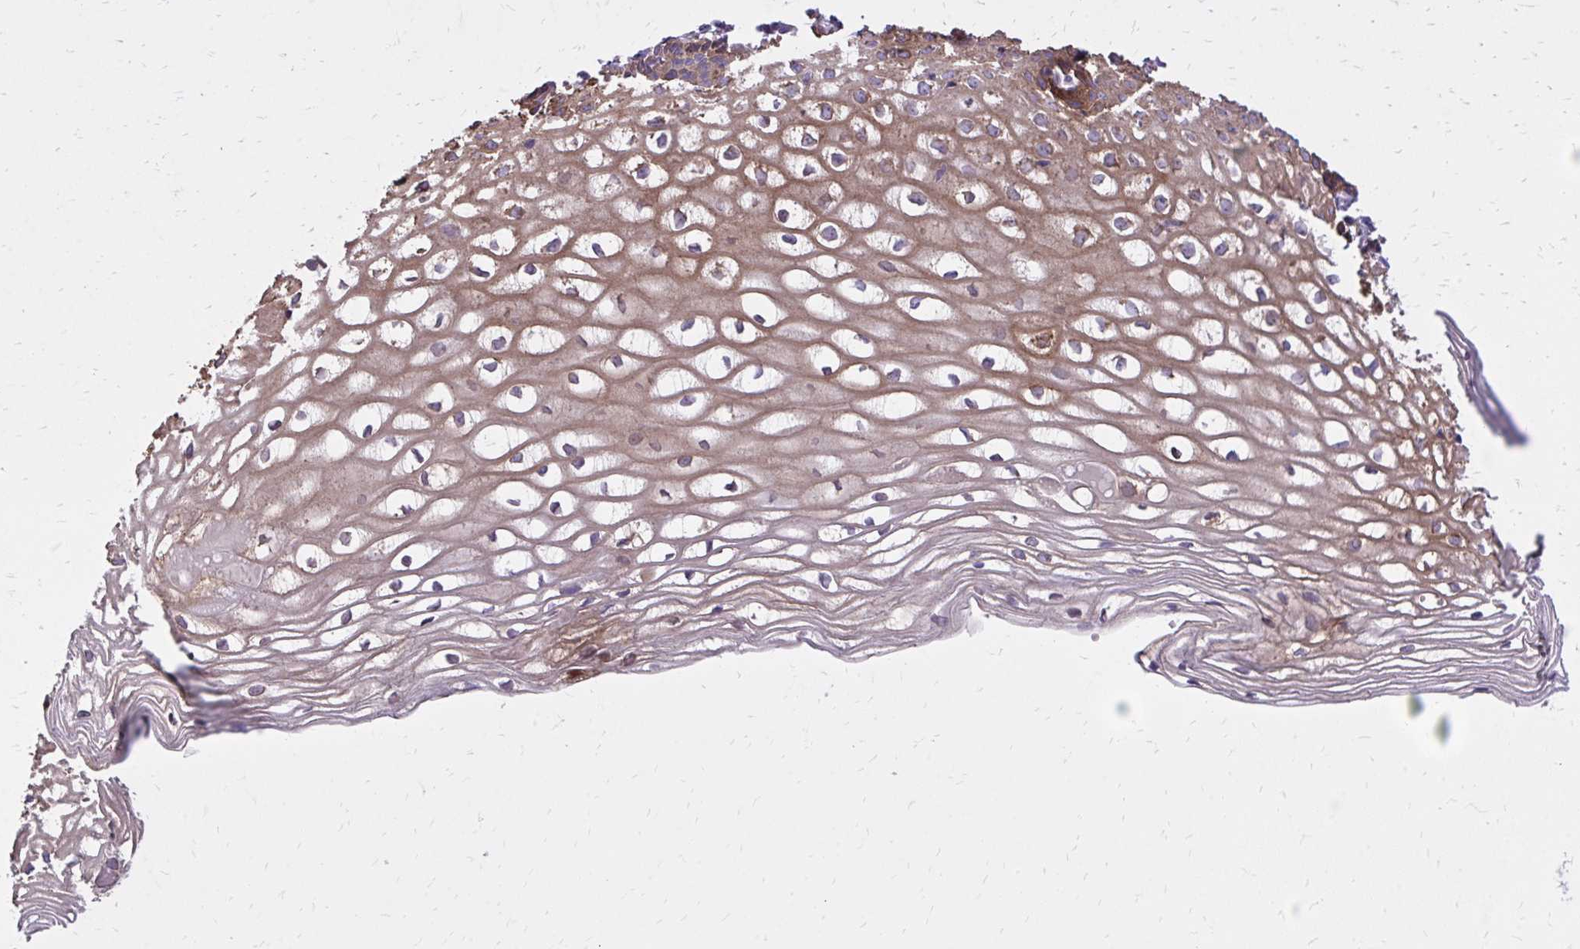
{"staining": {"intensity": "strong", "quantity": "25%-75%", "location": "cytoplasmic/membranous"}, "tissue": "cervix", "cell_type": "Glandular cells", "image_type": "normal", "snomed": [{"axis": "morphology", "description": "Normal tissue, NOS"}, {"axis": "topography", "description": "Cervix"}], "caption": "Strong cytoplasmic/membranous expression for a protein is seen in approximately 25%-75% of glandular cells of unremarkable cervix using immunohistochemistry (IHC).", "gene": "EPB41L1", "patient": {"sex": "female", "age": 36}}